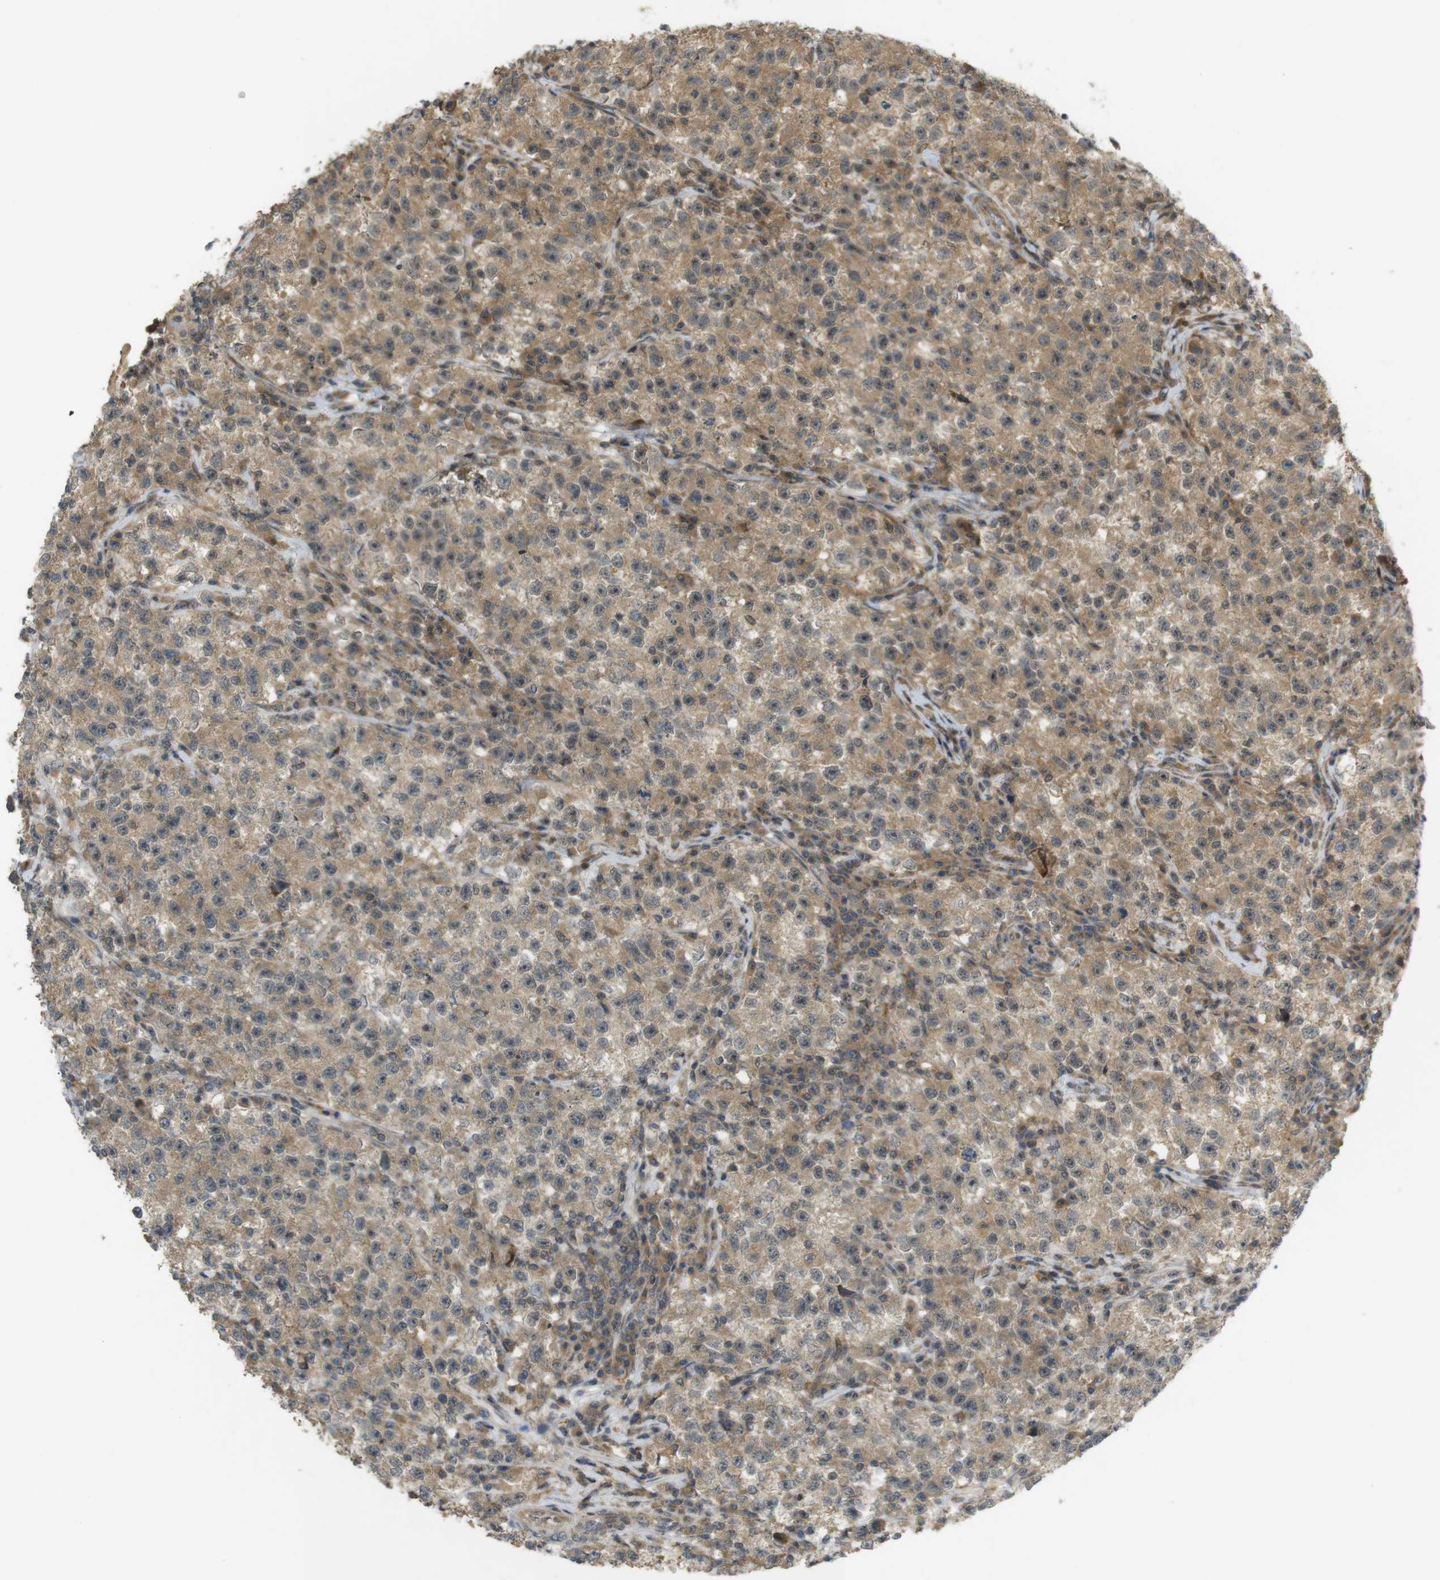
{"staining": {"intensity": "moderate", "quantity": ">75%", "location": "cytoplasmic/membranous,nuclear"}, "tissue": "testis cancer", "cell_type": "Tumor cells", "image_type": "cancer", "snomed": [{"axis": "morphology", "description": "Seminoma, NOS"}, {"axis": "topography", "description": "Testis"}], "caption": "Protein expression analysis of testis cancer (seminoma) shows moderate cytoplasmic/membranous and nuclear positivity in approximately >75% of tumor cells.", "gene": "TMX3", "patient": {"sex": "male", "age": 22}}